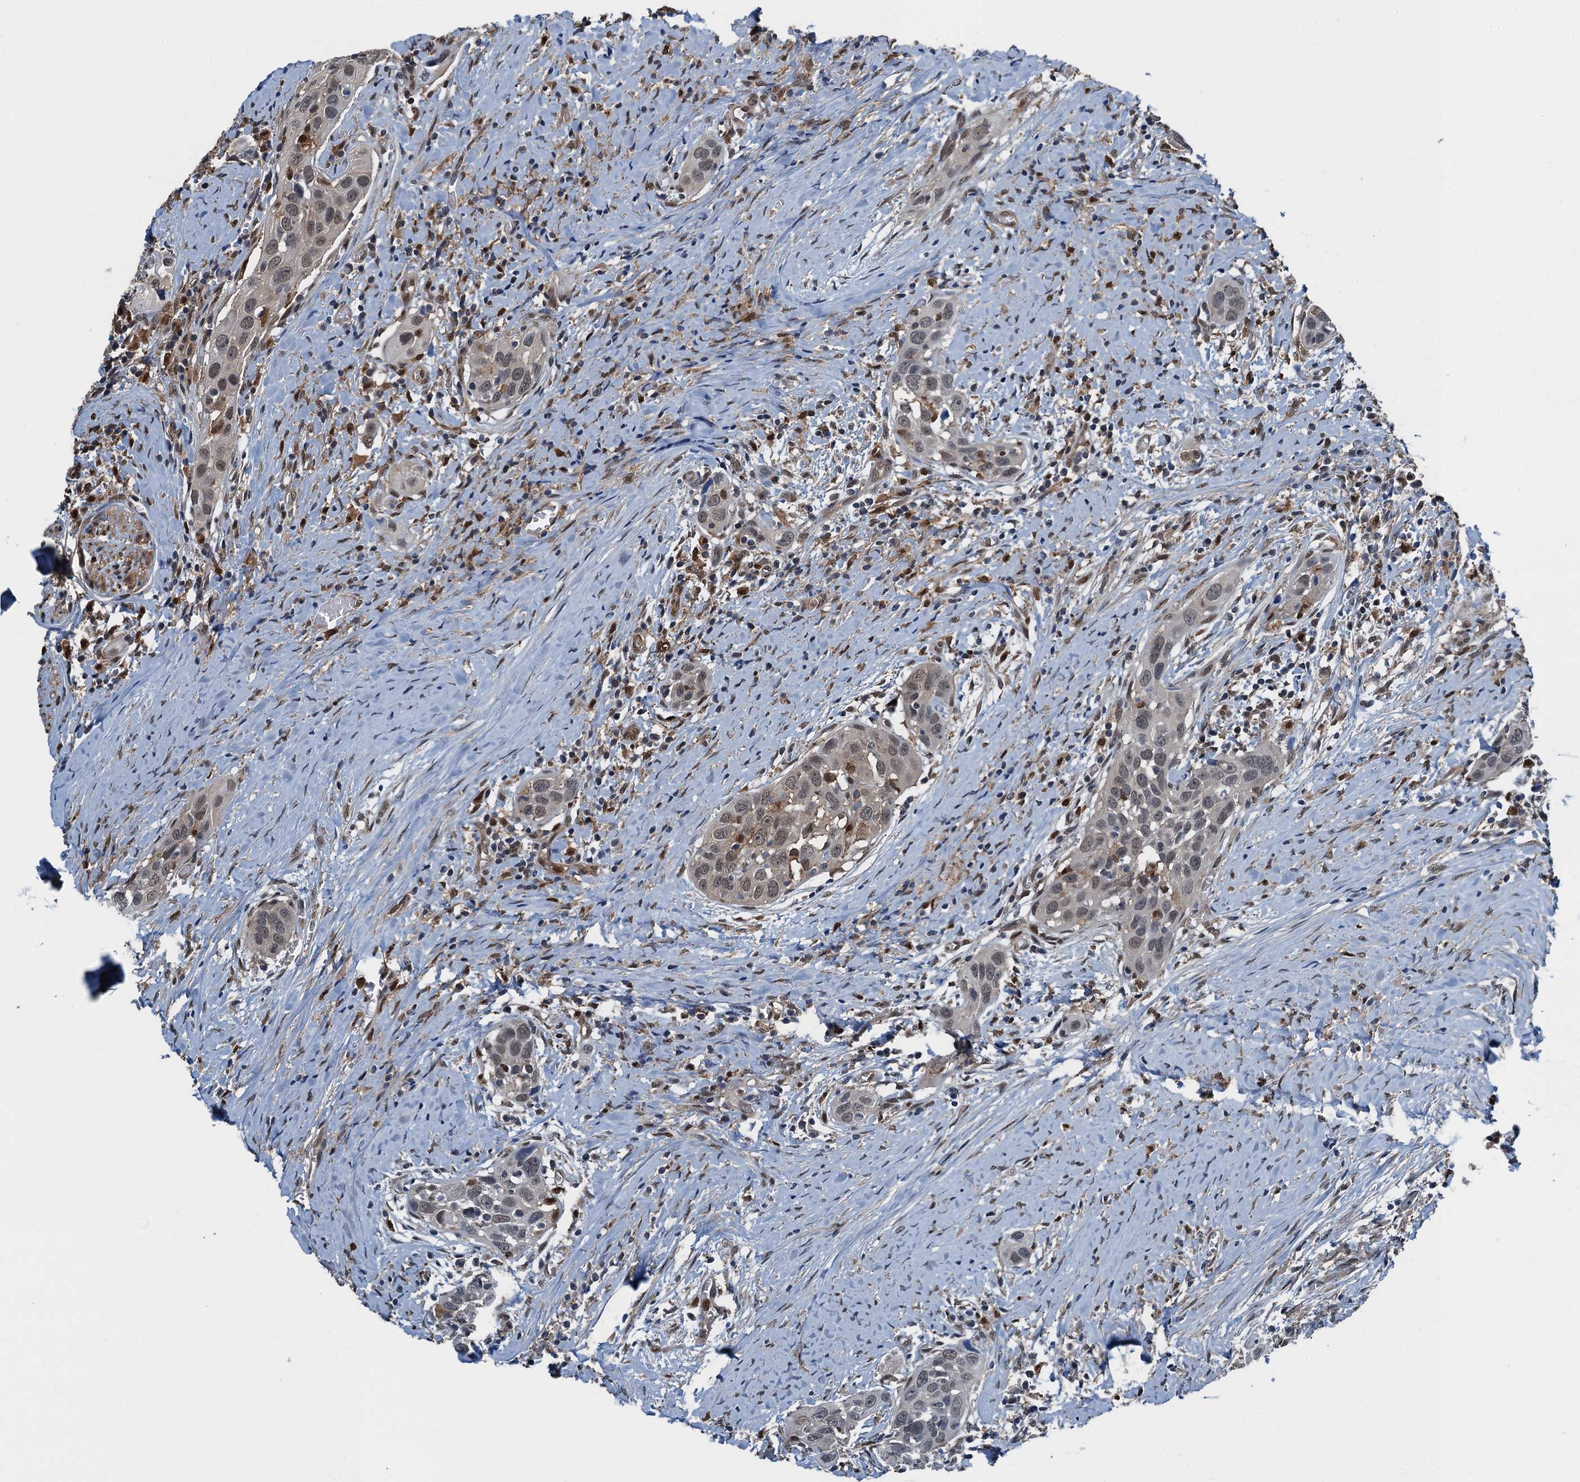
{"staining": {"intensity": "negative", "quantity": "none", "location": "none"}, "tissue": "head and neck cancer", "cell_type": "Tumor cells", "image_type": "cancer", "snomed": [{"axis": "morphology", "description": "Squamous cell carcinoma, NOS"}, {"axis": "topography", "description": "Oral tissue"}, {"axis": "topography", "description": "Head-Neck"}], "caption": "The image shows no staining of tumor cells in head and neck cancer.", "gene": "RNH1", "patient": {"sex": "female", "age": 50}}